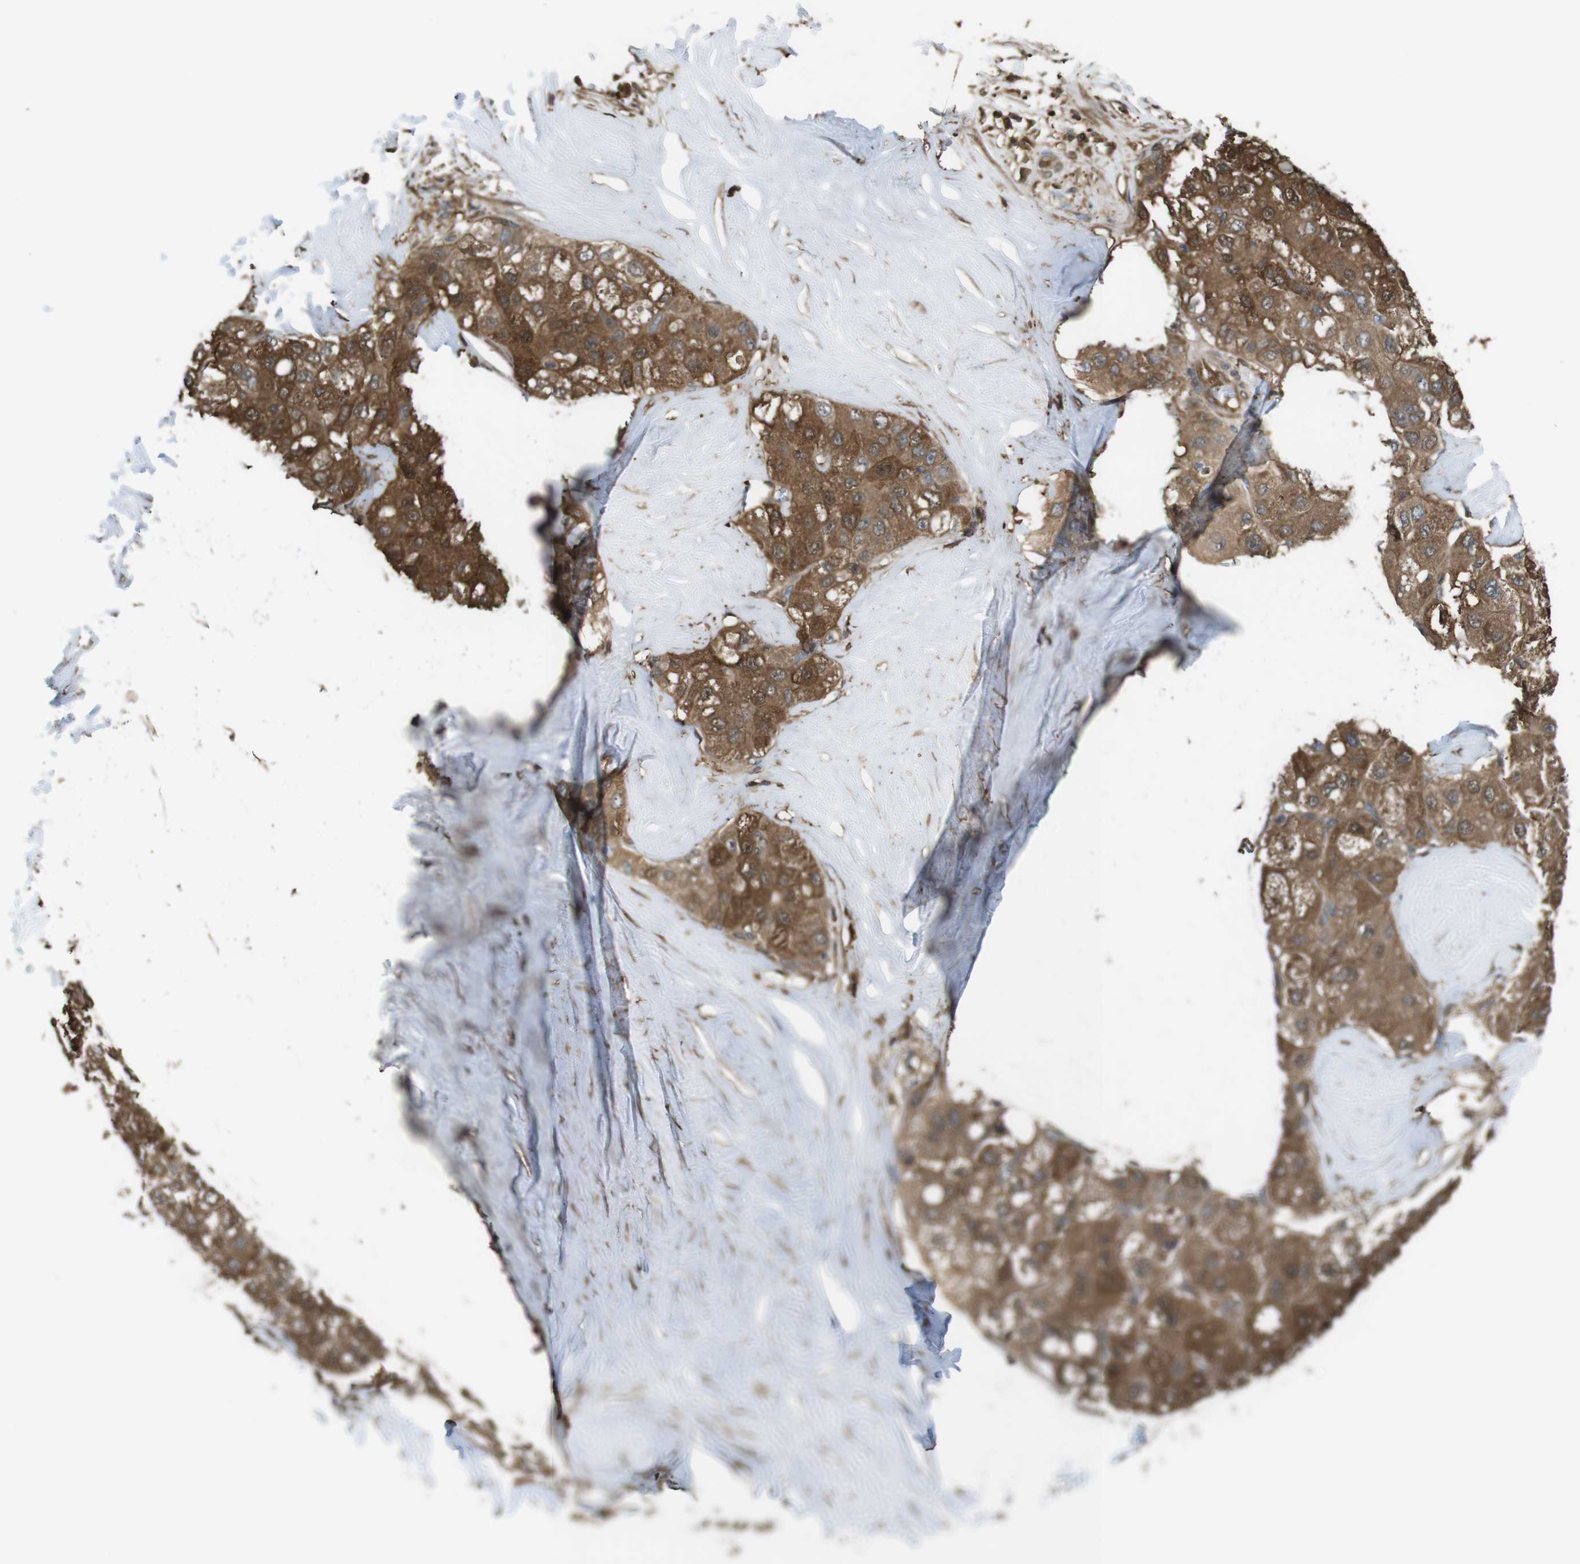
{"staining": {"intensity": "strong", "quantity": ">75%", "location": "cytoplasmic/membranous"}, "tissue": "liver cancer", "cell_type": "Tumor cells", "image_type": "cancer", "snomed": [{"axis": "morphology", "description": "Carcinoma, Hepatocellular, NOS"}, {"axis": "topography", "description": "Liver"}], "caption": "Protein staining of liver hepatocellular carcinoma tissue demonstrates strong cytoplasmic/membranous staining in approximately >75% of tumor cells.", "gene": "ARHGDIA", "patient": {"sex": "male", "age": 80}}